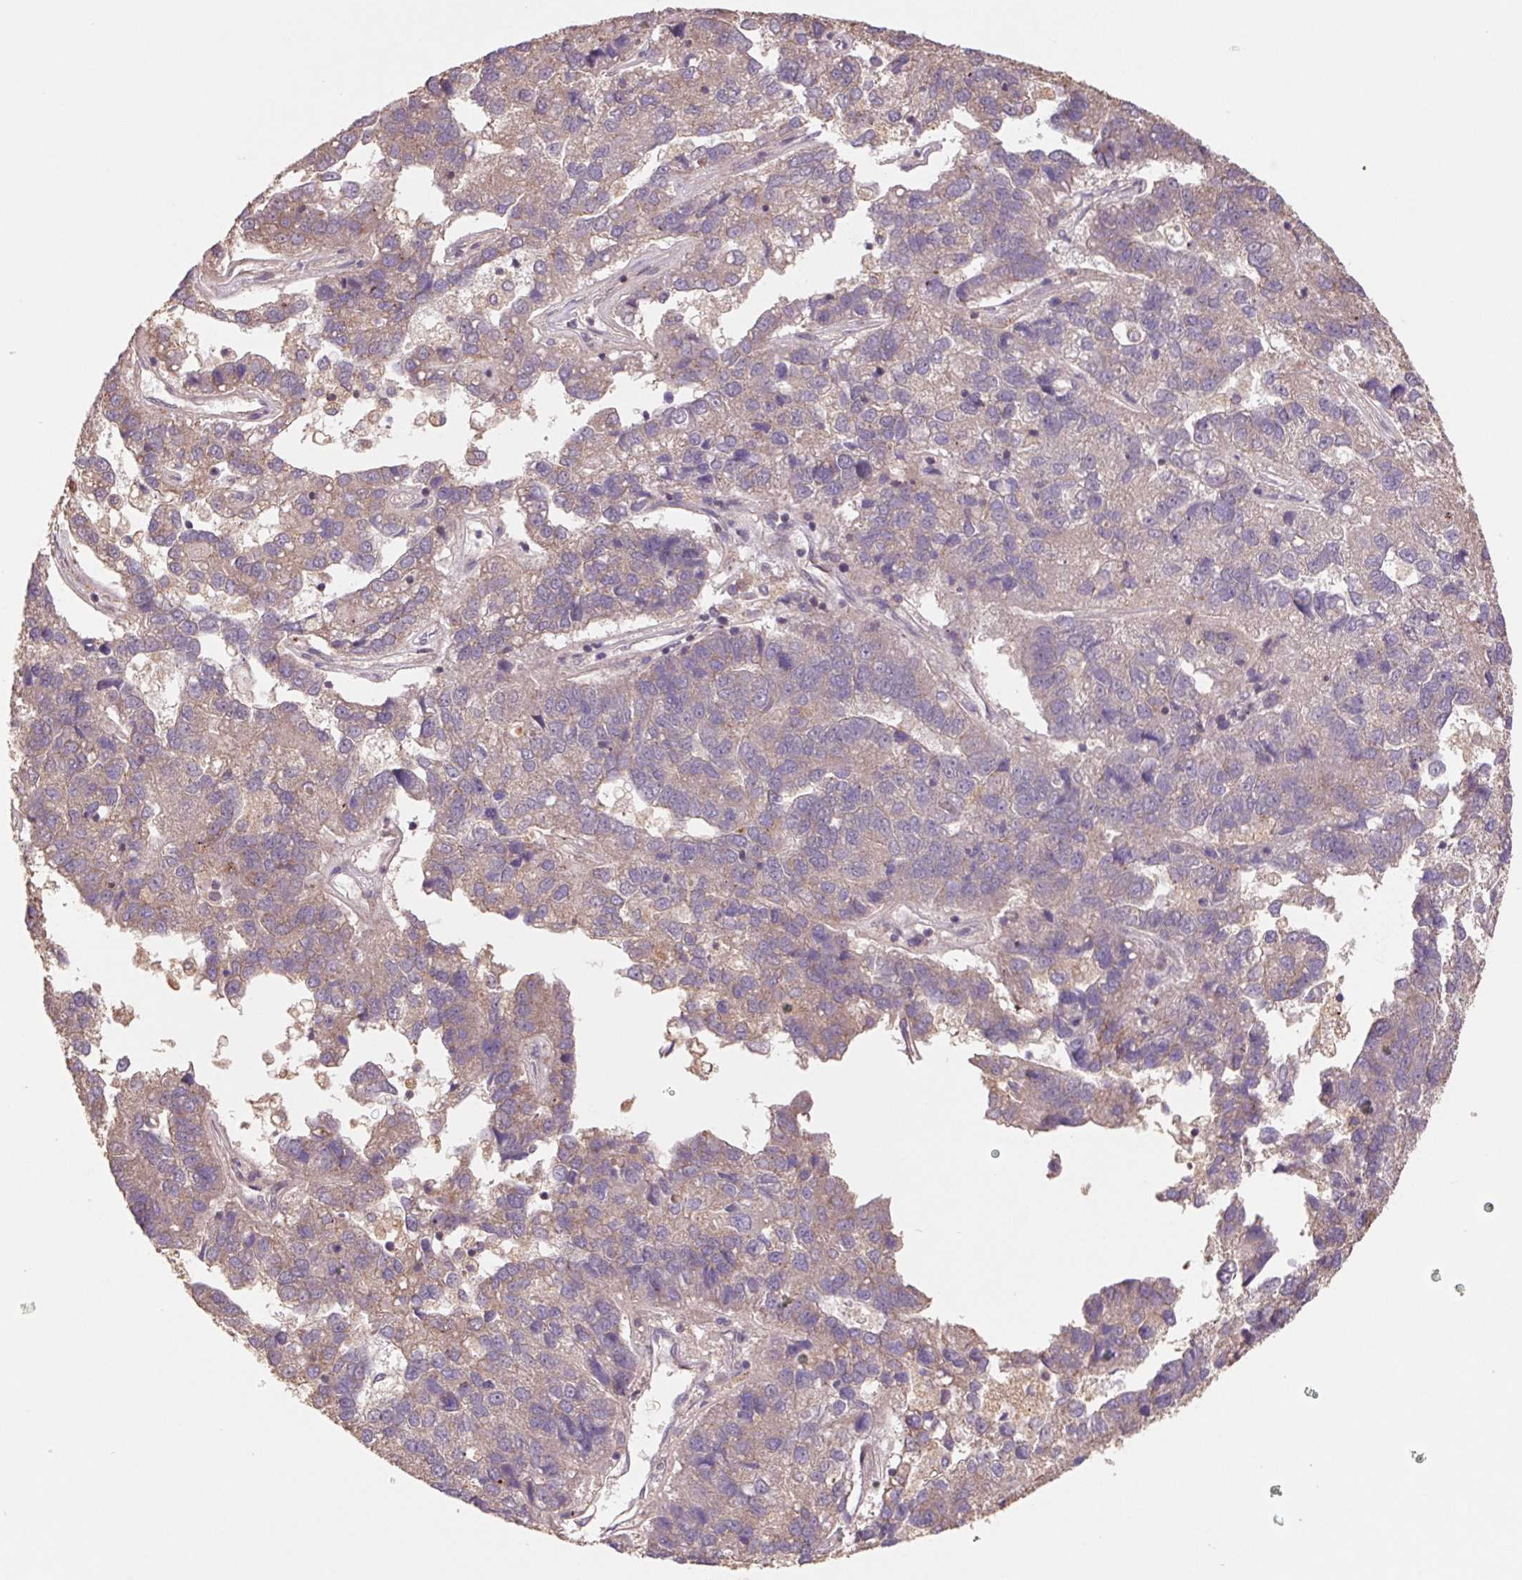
{"staining": {"intensity": "negative", "quantity": "none", "location": "none"}, "tissue": "pancreatic cancer", "cell_type": "Tumor cells", "image_type": "cancer", "snomed": [{"axis": "morphology", "description": "Adenocarcinoma, NOS"}, {"axis": "topography", "description": "Pancreas"}], "caption": "Immunohistochemistry of pancreatic adenocarcinoma displays no expression in tumor cells. (IHC, brightfield microscopy, high magnification).", "gene": "PDHA1", "patient": {"sex": "female", "age": 61}}